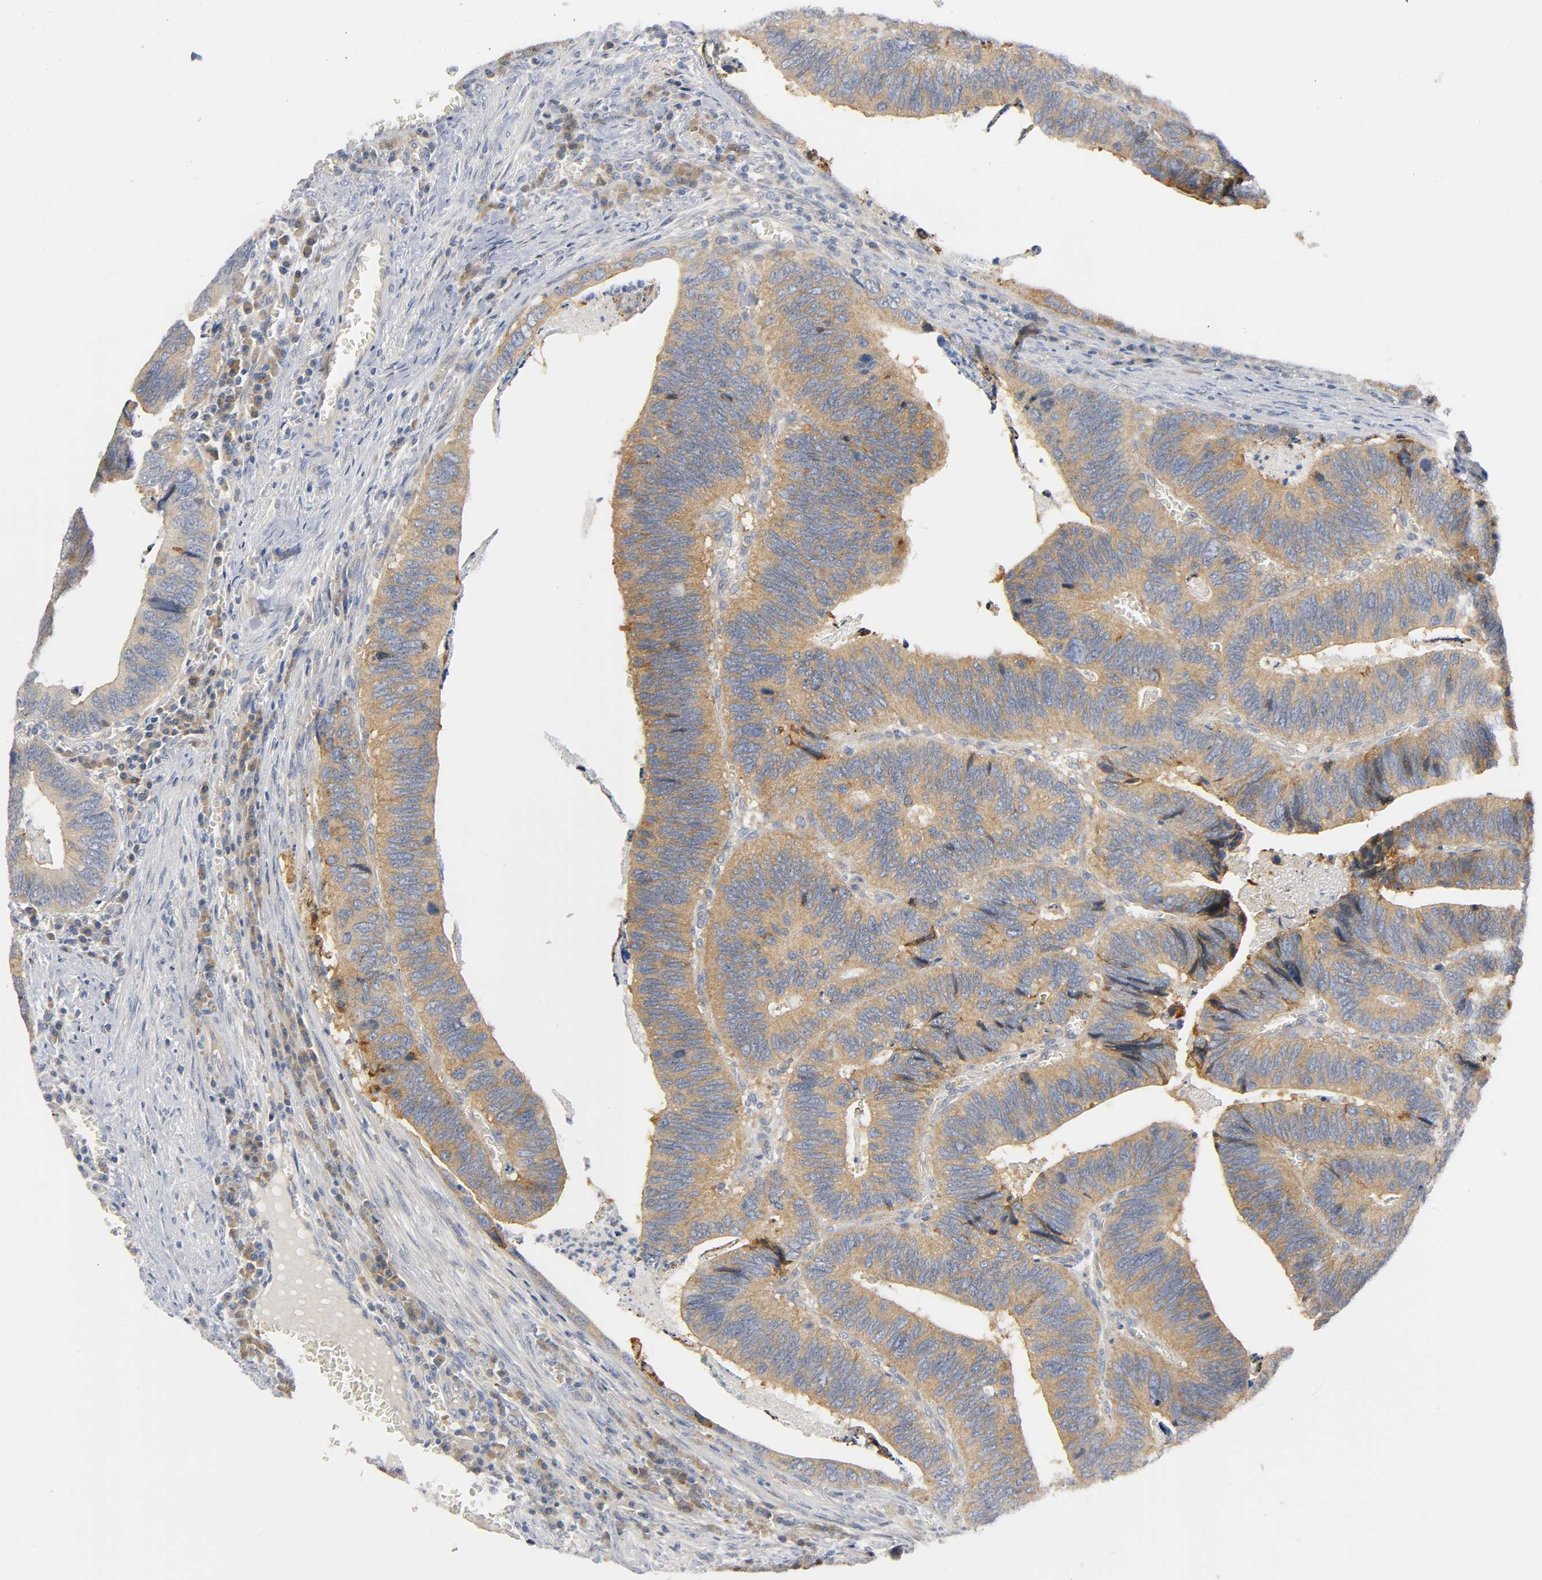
{"staining": {"intensity": "moderate", "quantity": ">75%", "location": "cytoplasmic/membranous"}, "tissue": "colorectal cancer", "cell_type": "Tumor cells", "image_type": "cancer", "snomed": [{"axis": "morphology", "description": "Adenocarcinoma, NOS"}, {"axis": "topography", "description": "Colon"}], "caption": "Adenocarcinoma (colorectal) tissue shows moderate cytoplasmic/membranous staining in approximately >75% of tumor cells, visualized by immunohistochemistry. The staining was performed using DAB, with brown indicating positive protein expression. Nuclei are stained blue with hematoxylin.", "gene": "HDAC6", "patient": {"sex": "male", "age": 72}}